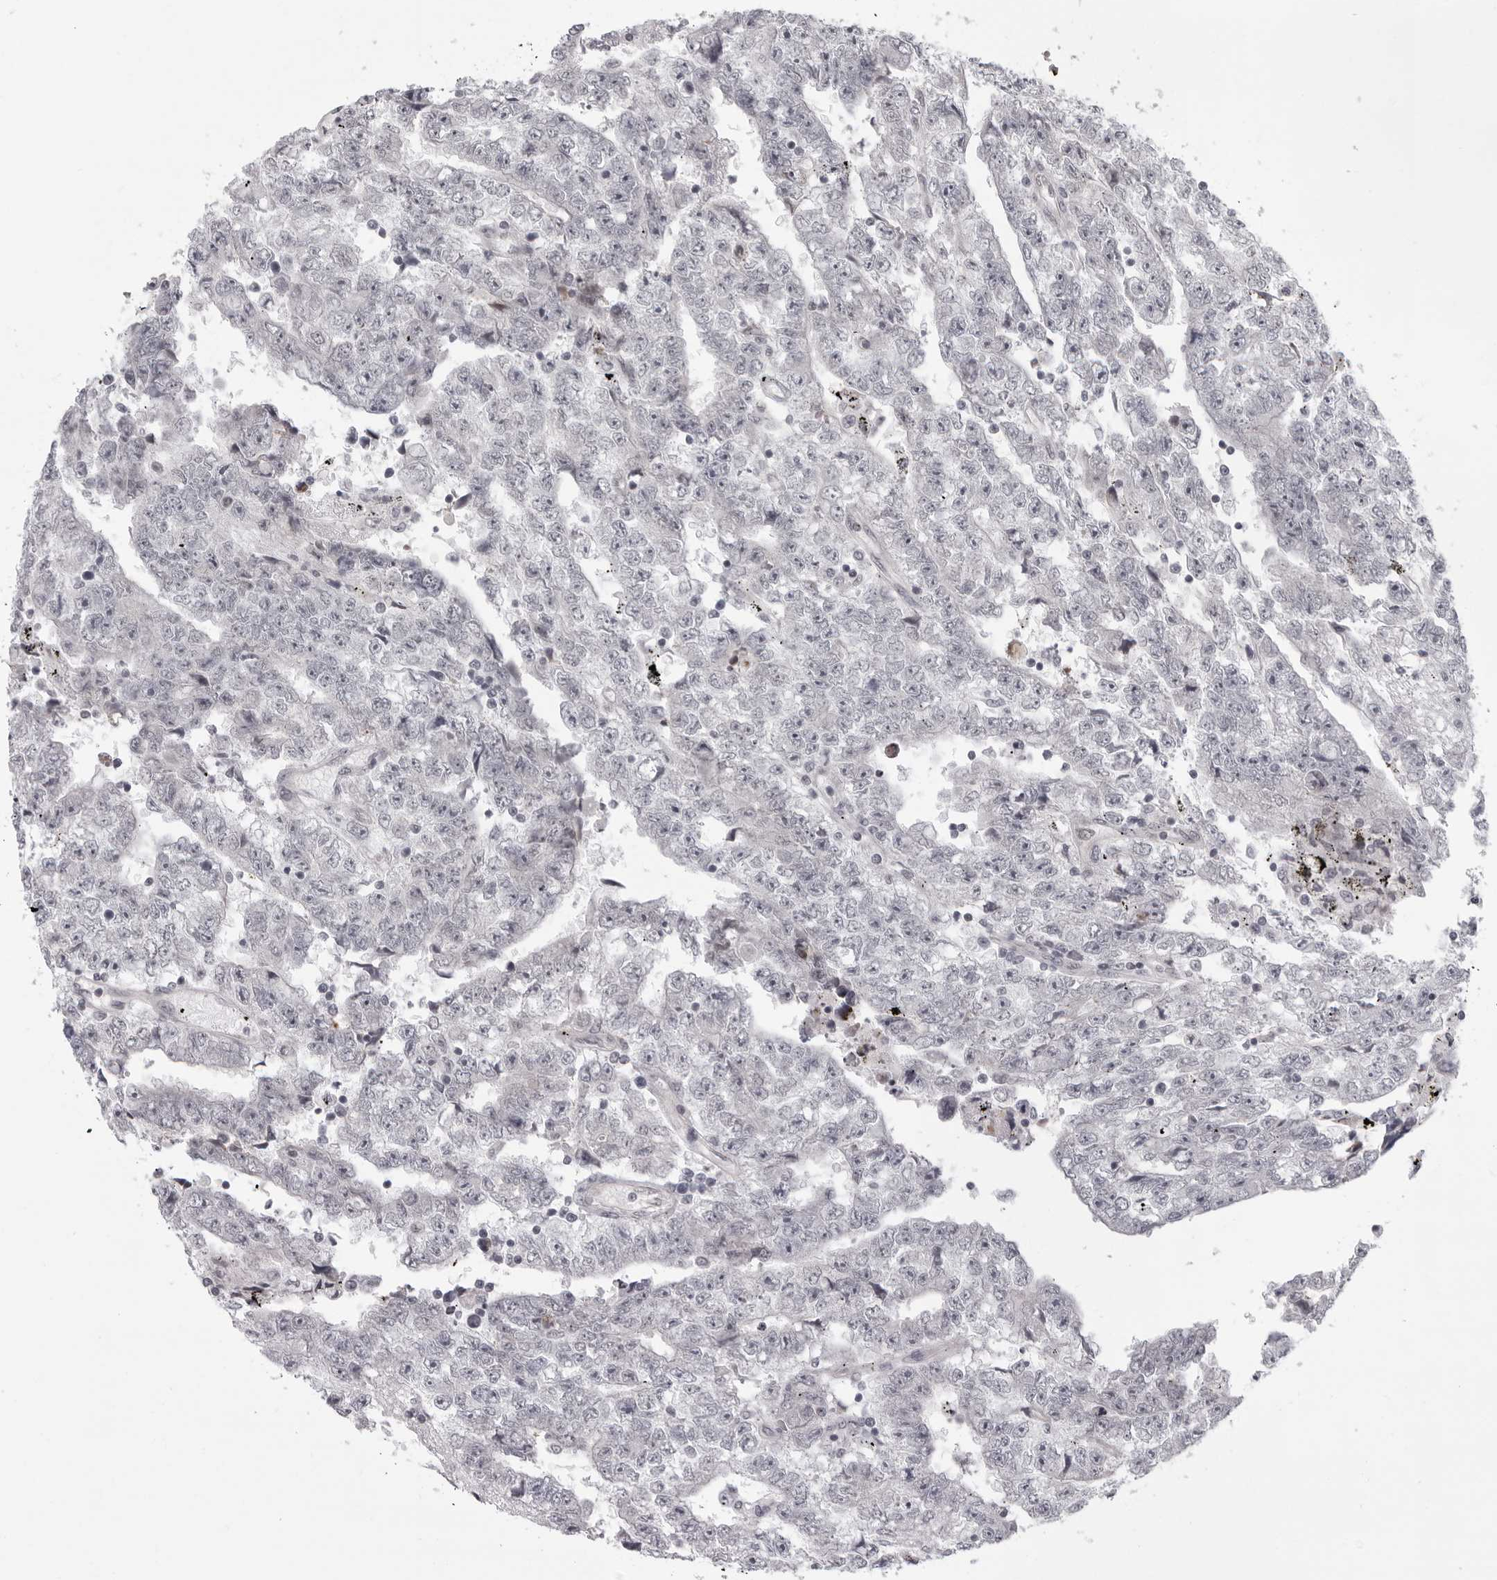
{"staining": {"intensity": "negative", "quantity": "none", "location": "none"}, "tissue": "testis cancer", "cell_type": "Tumor cells", "image_type": "cancer", "snomed": [{"axis": "morphology", "description": "Carcinoma, Embryonal, NOS"}, {"axis": "topography", "description": "Testis"}], "caption": "A high-resolution histopathology image shows IHC staining of testis cancer (embryonal carcinoma), which reveals no significant expression in tumor cells.", "gene": "MAPK12", "patient": {"sex": "male", "age": 25}}